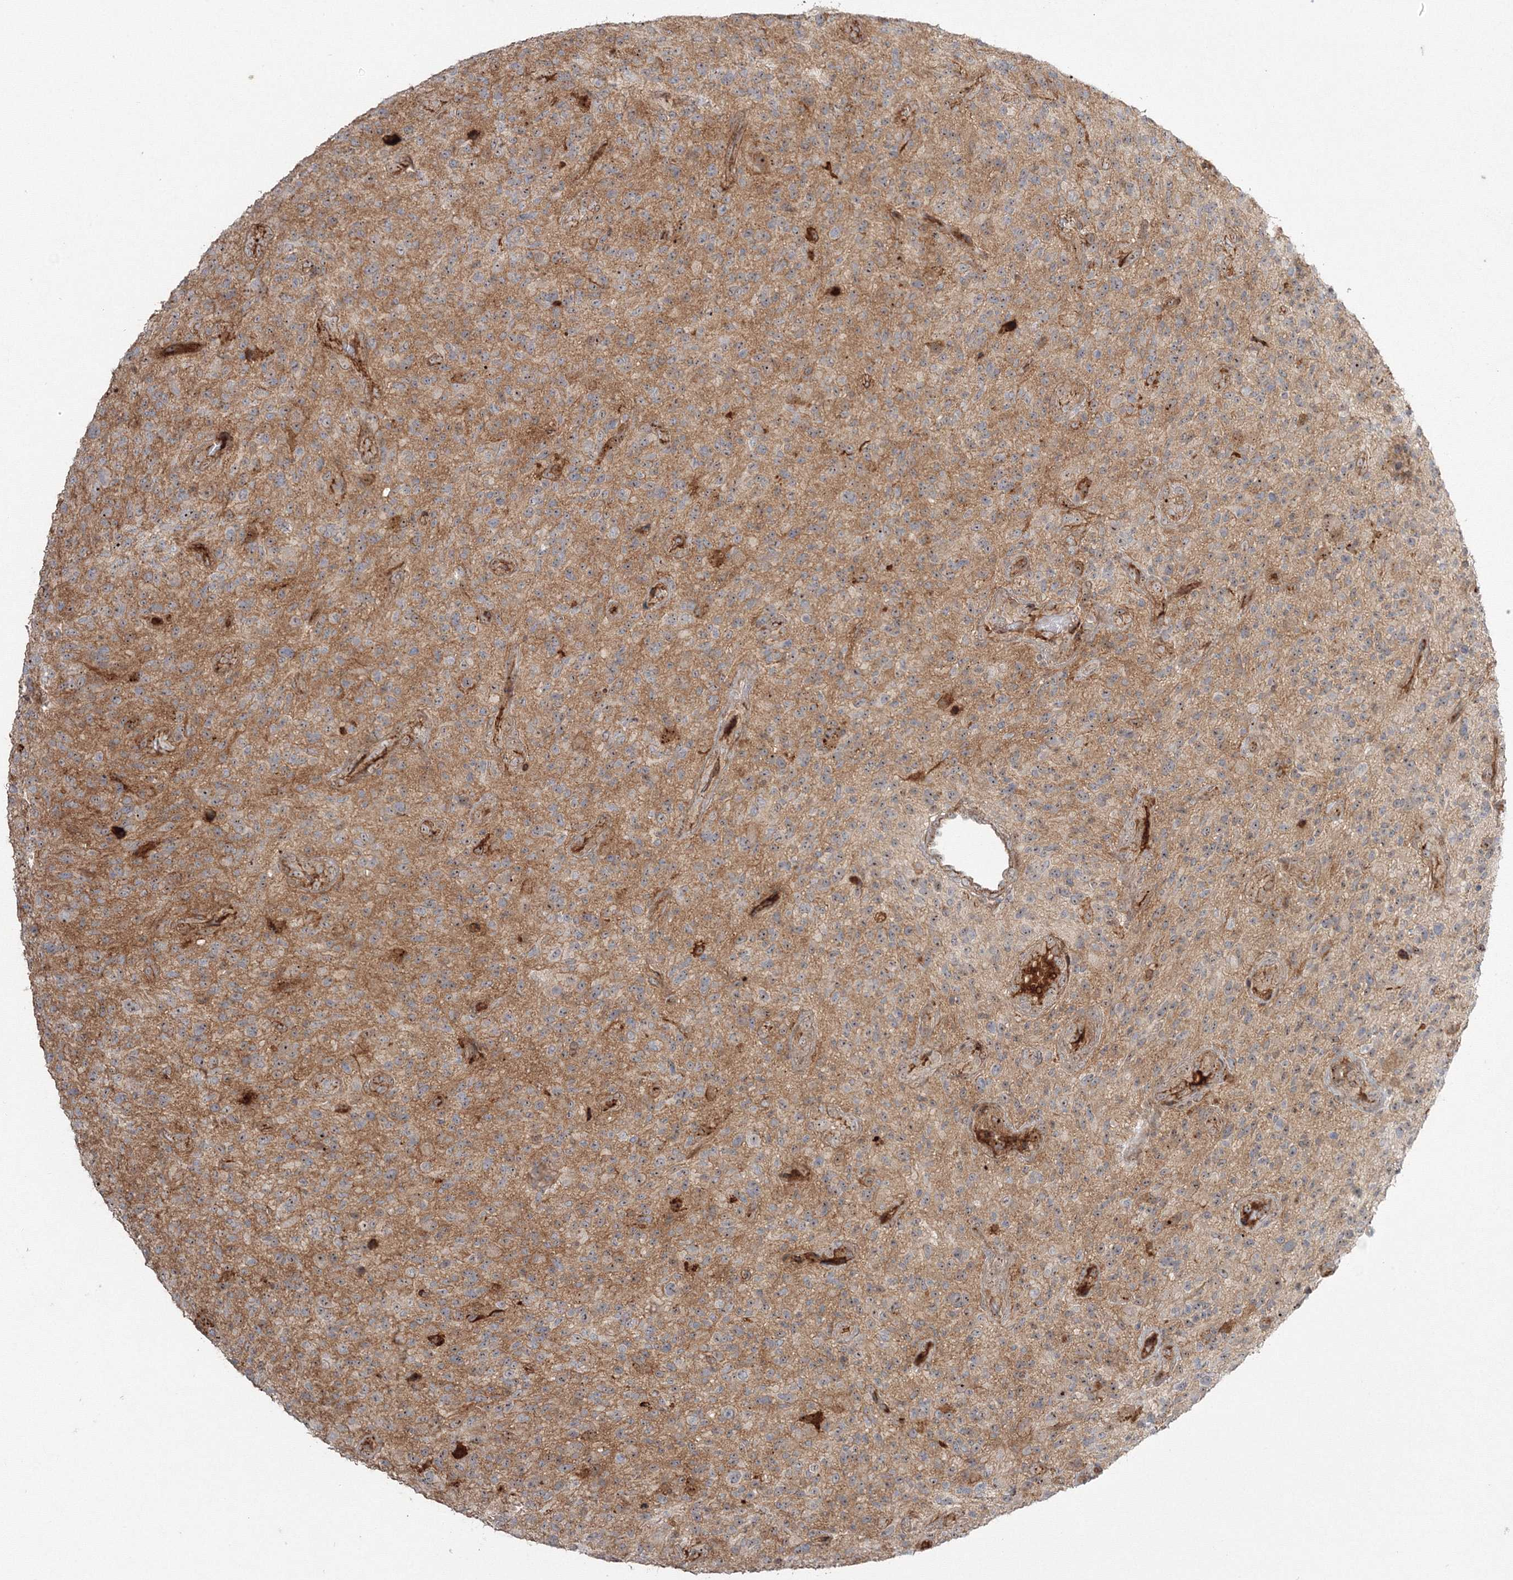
{"staining": {"intensity": "moderate", "quantity": "25%-75%", "location": "nuclear"}, "tissue": "glioma", "cell_type": "Tumor cells", "image_type": "cancer", "snomed": [{"axis": "morphology", "description": "Glioma, malignant, High grade"}, {"axis": "topography", "description": "Brain"}], "caption": "Protein analysis of glioma tissue reveals moderate nuclear positivity in about 25%-75% of tumor cells.", "gene": "NPM3", "patient": {"sex": "male", "age": 47}}